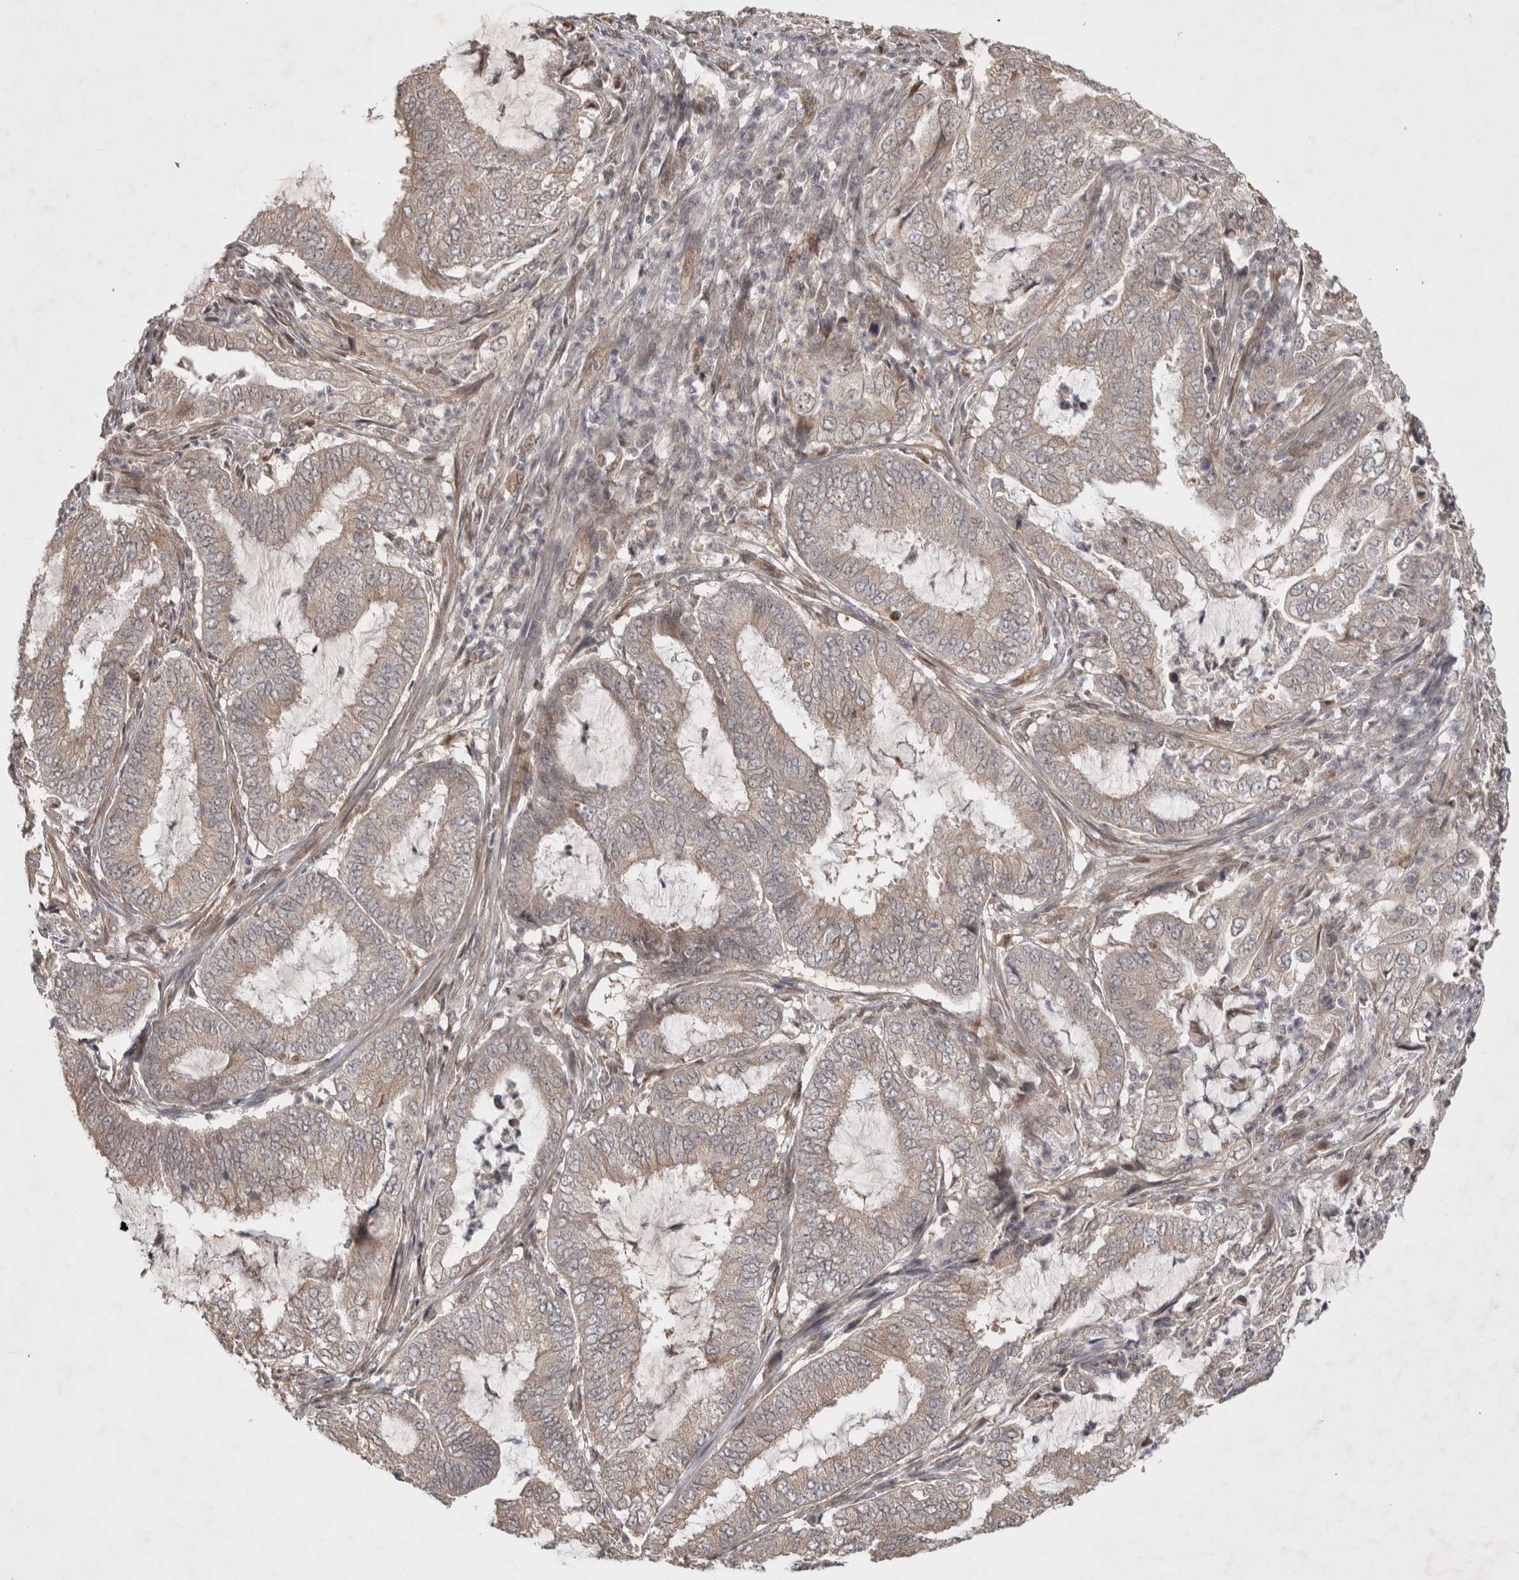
{"staining": {"intensity": "weak", "quantity": ">75%", "location": "cytoplasmic/membranous"}, "tissue": "endometrial cancer", "cell_type": "Tumor cells", "image_type": "cancer", "snomed": [{"axis": "morphology", "description": "Adenocarcinoma, NOS"}, {"axis": "topography", "description": "Endometrium"}], "caption": "This image exhibits immunohistochemistry staining of human endometrial adenocarcinoma, with low weak cytoplasmic/membranous positivity in approximately >75% of tumor cells.", "gene": "ZNF318", "patient": {"sex": "female", "age": 51}}